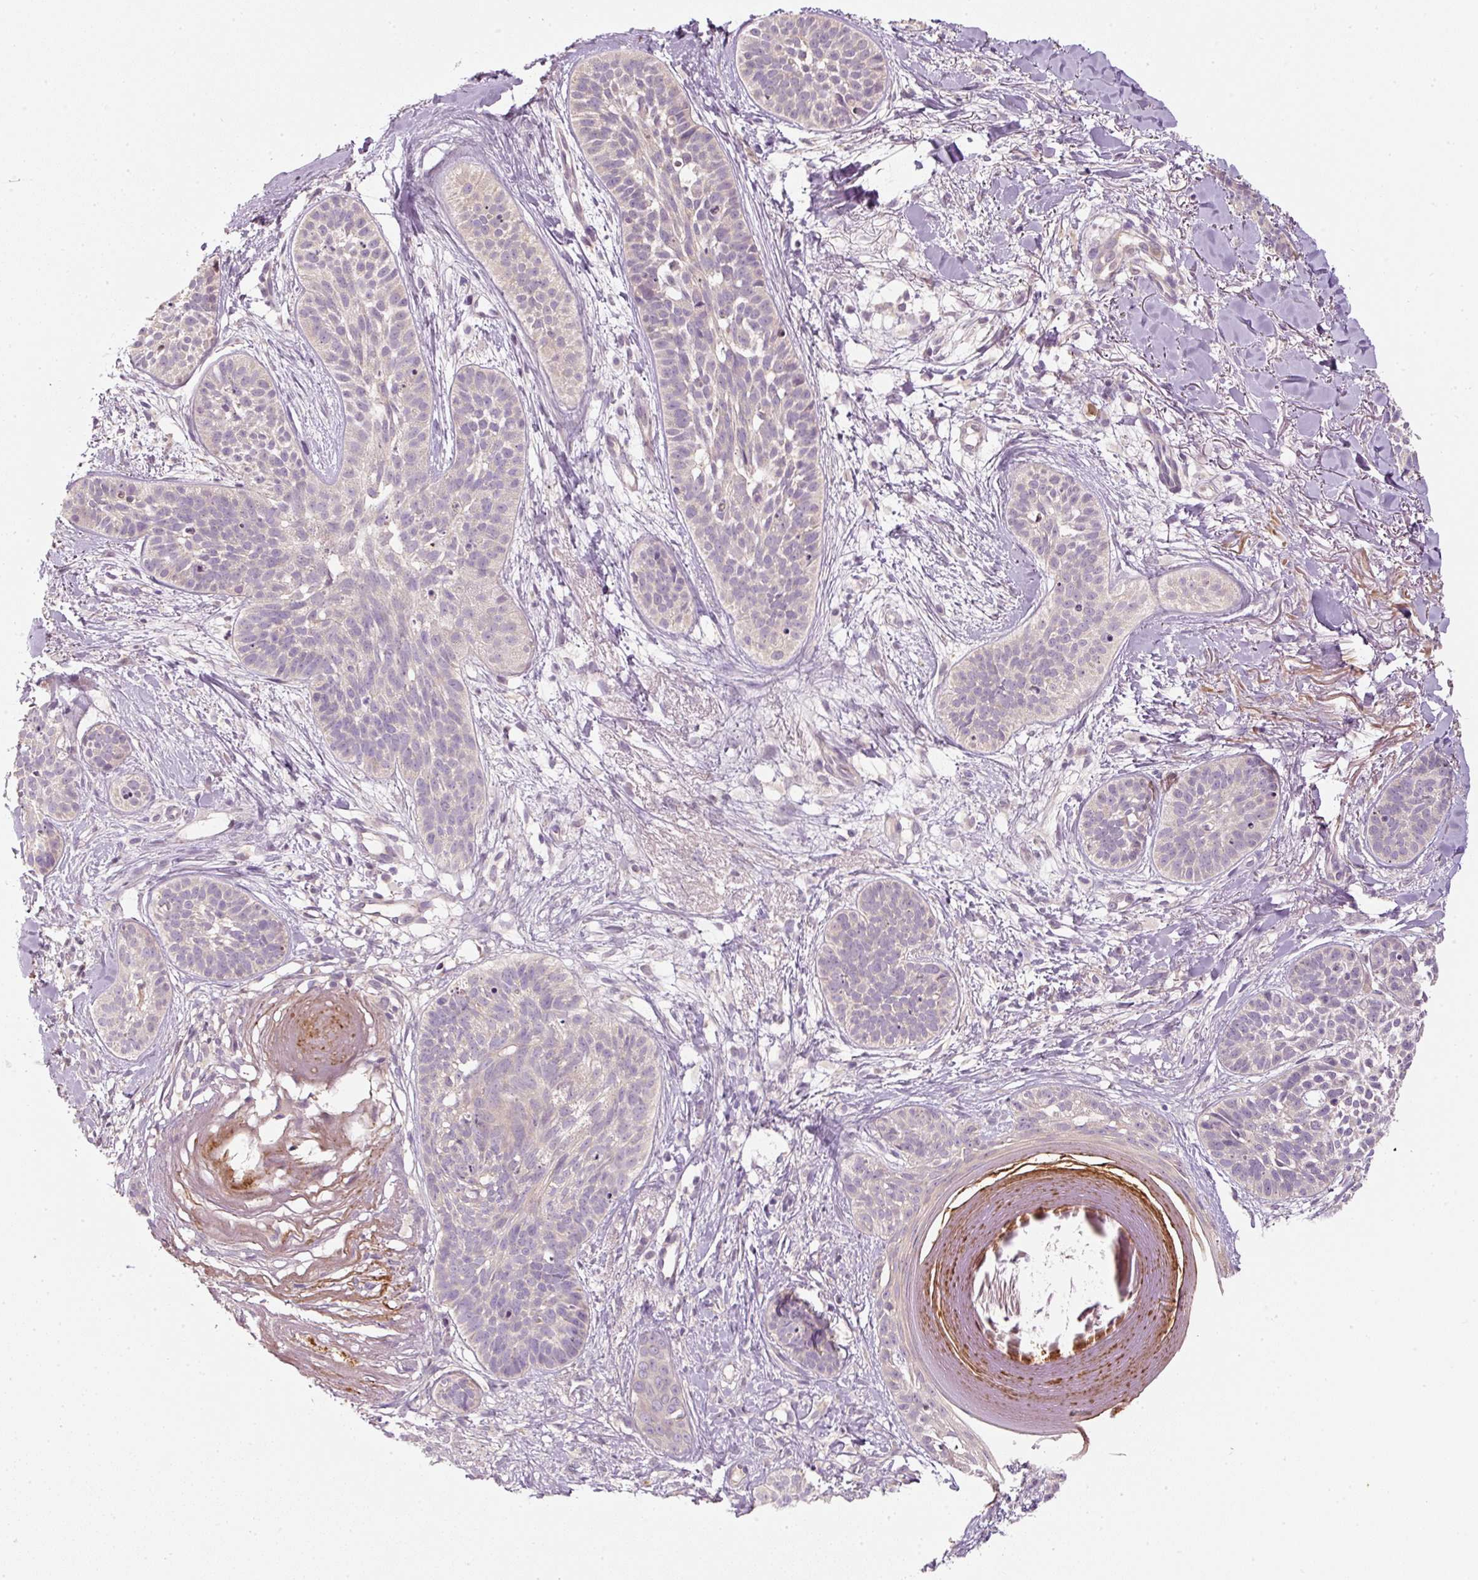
{"staining": {"intensity": "negative", "quantity": "none", "location": "none"}, "tissue": "skin cancer", "cell_type": "Tumor cells", "image_type": "cancer", "snomed": [{"axis": "morphology", "description": "Basal cell carcinoma"}, {"axis": "topography", "description": "Skin"}], "caption": "A photomicrograph of human basal cell carcinoma (skin) is negative for staining in tumor cells.", "gene": "CTTNBP2", "patient": {"sex": "male", "age": 52}}